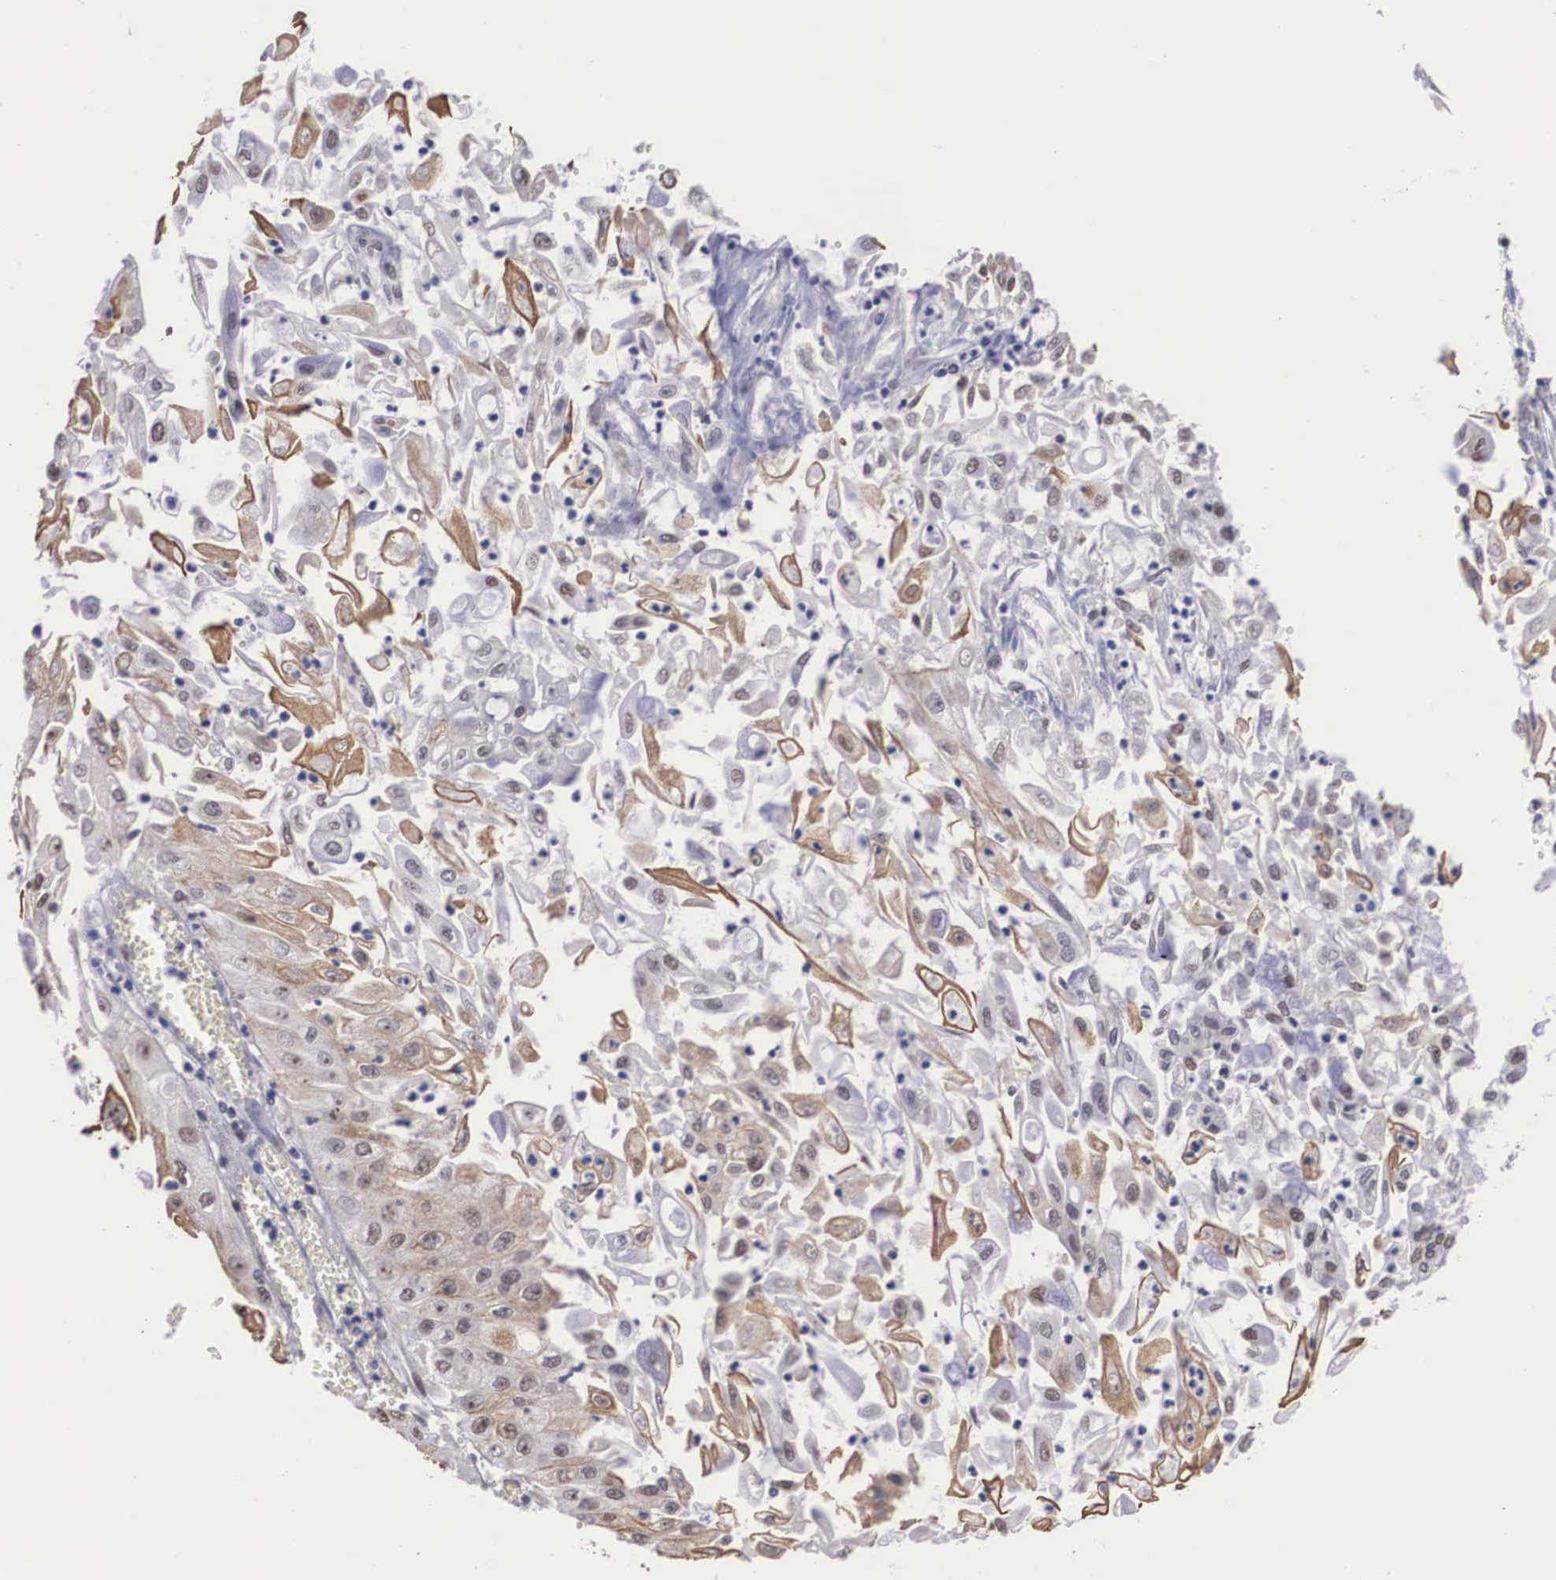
{"staining": {"intensity": "weak", "quantity": ">75%", "location": "nuclear"}, "tissue": "endometrial cancer", "cell_type": "Tumor cells", "image_type": "cancer", "snomed": [{"axis": "morphology", "description": "Adenocarcinoma, NOS"}, {"axis": "topography", "description": "Endometrium"}], "caption": "DAB immunohistochemical staining of human adenocarcinoma (endometrial) shows weak nuclear protein positivity in about >75% of tumor cells.", "gene": "ZNF275", "patient": {"sex": "female", "age": 75}}